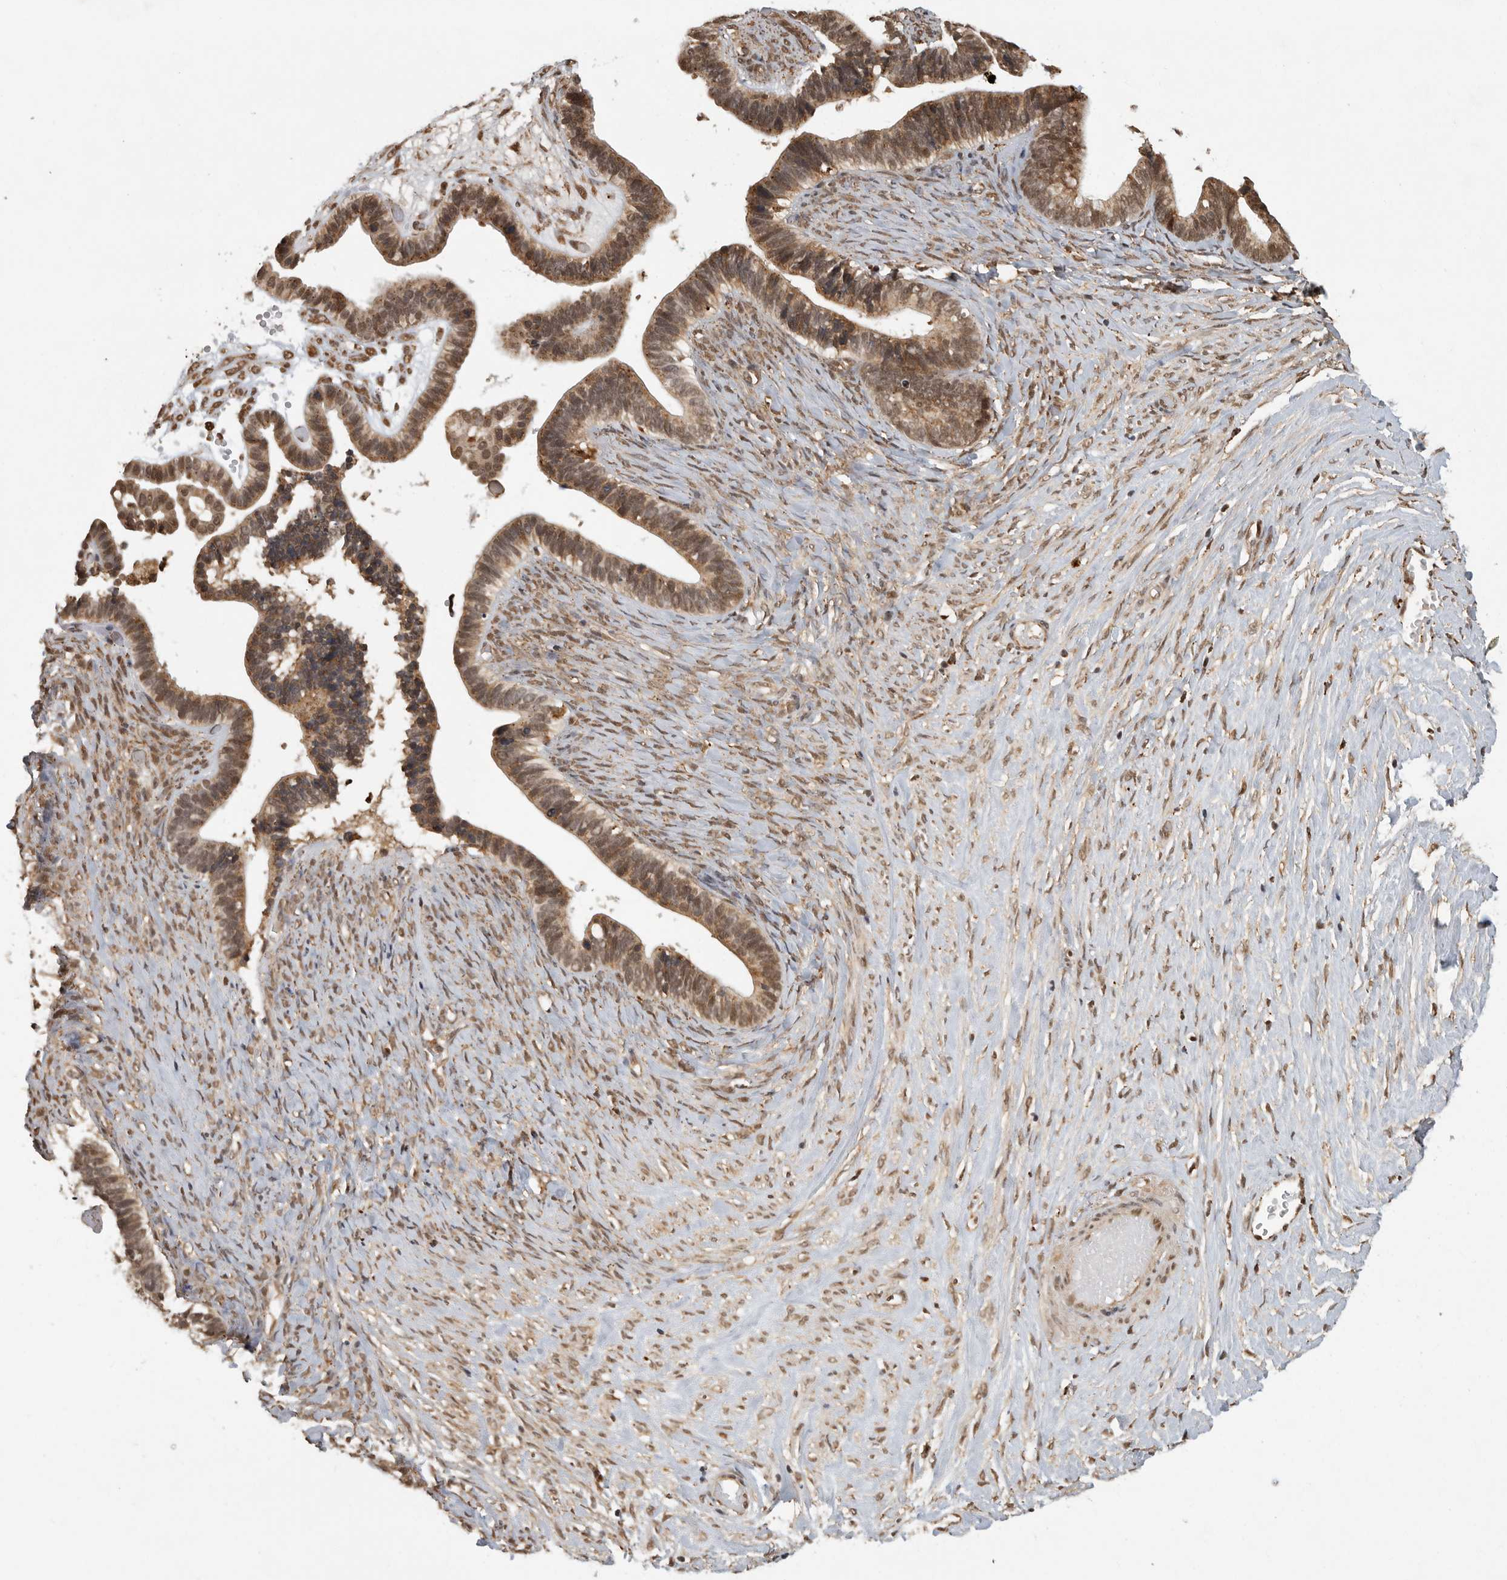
{"staining": {"intensity": "moderate", "quantity": ">75%", "location": "cytoplasmic/membranous,nuclear"}, "tissue": "ovarian cancer", "cell_type": "Tumor cells", "image_type": "cancer", "snomed": [{"axis": "morphology", "description": "Cystadenocarcinoma, serous, NOS"}, {"axis": "topography", "description": "Ovary"}], "caption": "Immunohistochemistry of human ovarian cancer reveals medium levels of moderate cytoplasmic/membranous and nuclear staining in about >75% of tumor cells.", "gene": "ZNF83", "patient": {"sex": "female", "age": 56}}